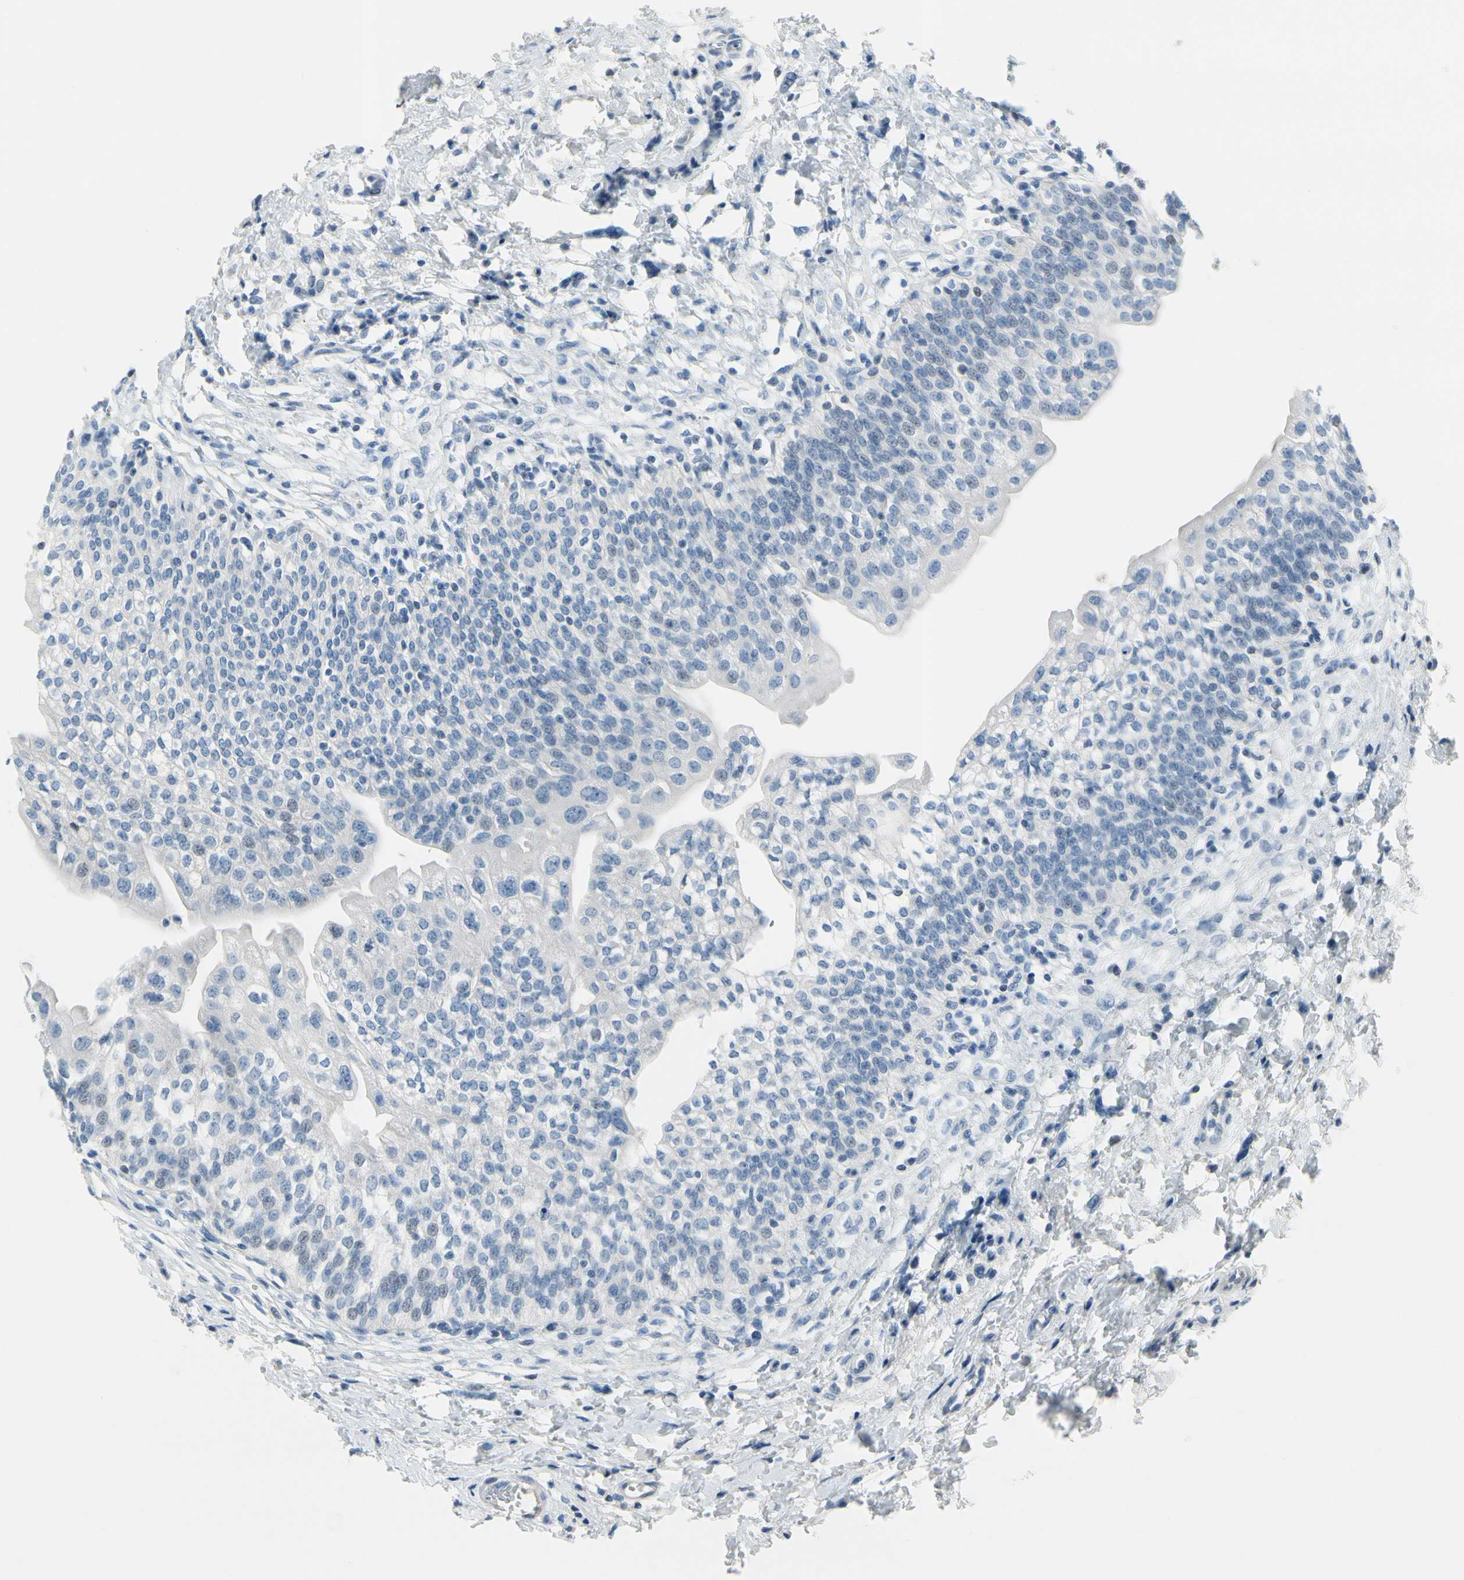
{"staining": {"intensity": "negative", "quantity": "none", "location": "none"}, "tissue": "urinary bladder", "cell_type": "Urothelial cells", "image_type": "normal", "snomed": [{"axis": "morphology", "description": "Normal tissue, NOS"}, {"axis": "topography", "description": "Urinary bladder"}], "caption": "An IHC photomicrograph of normal urinary bladder is shown. There is no staining in urothelial cells of urinary bladder.", "gene": "MUC5B", "patient": {"sex": "male", "age": 55}}